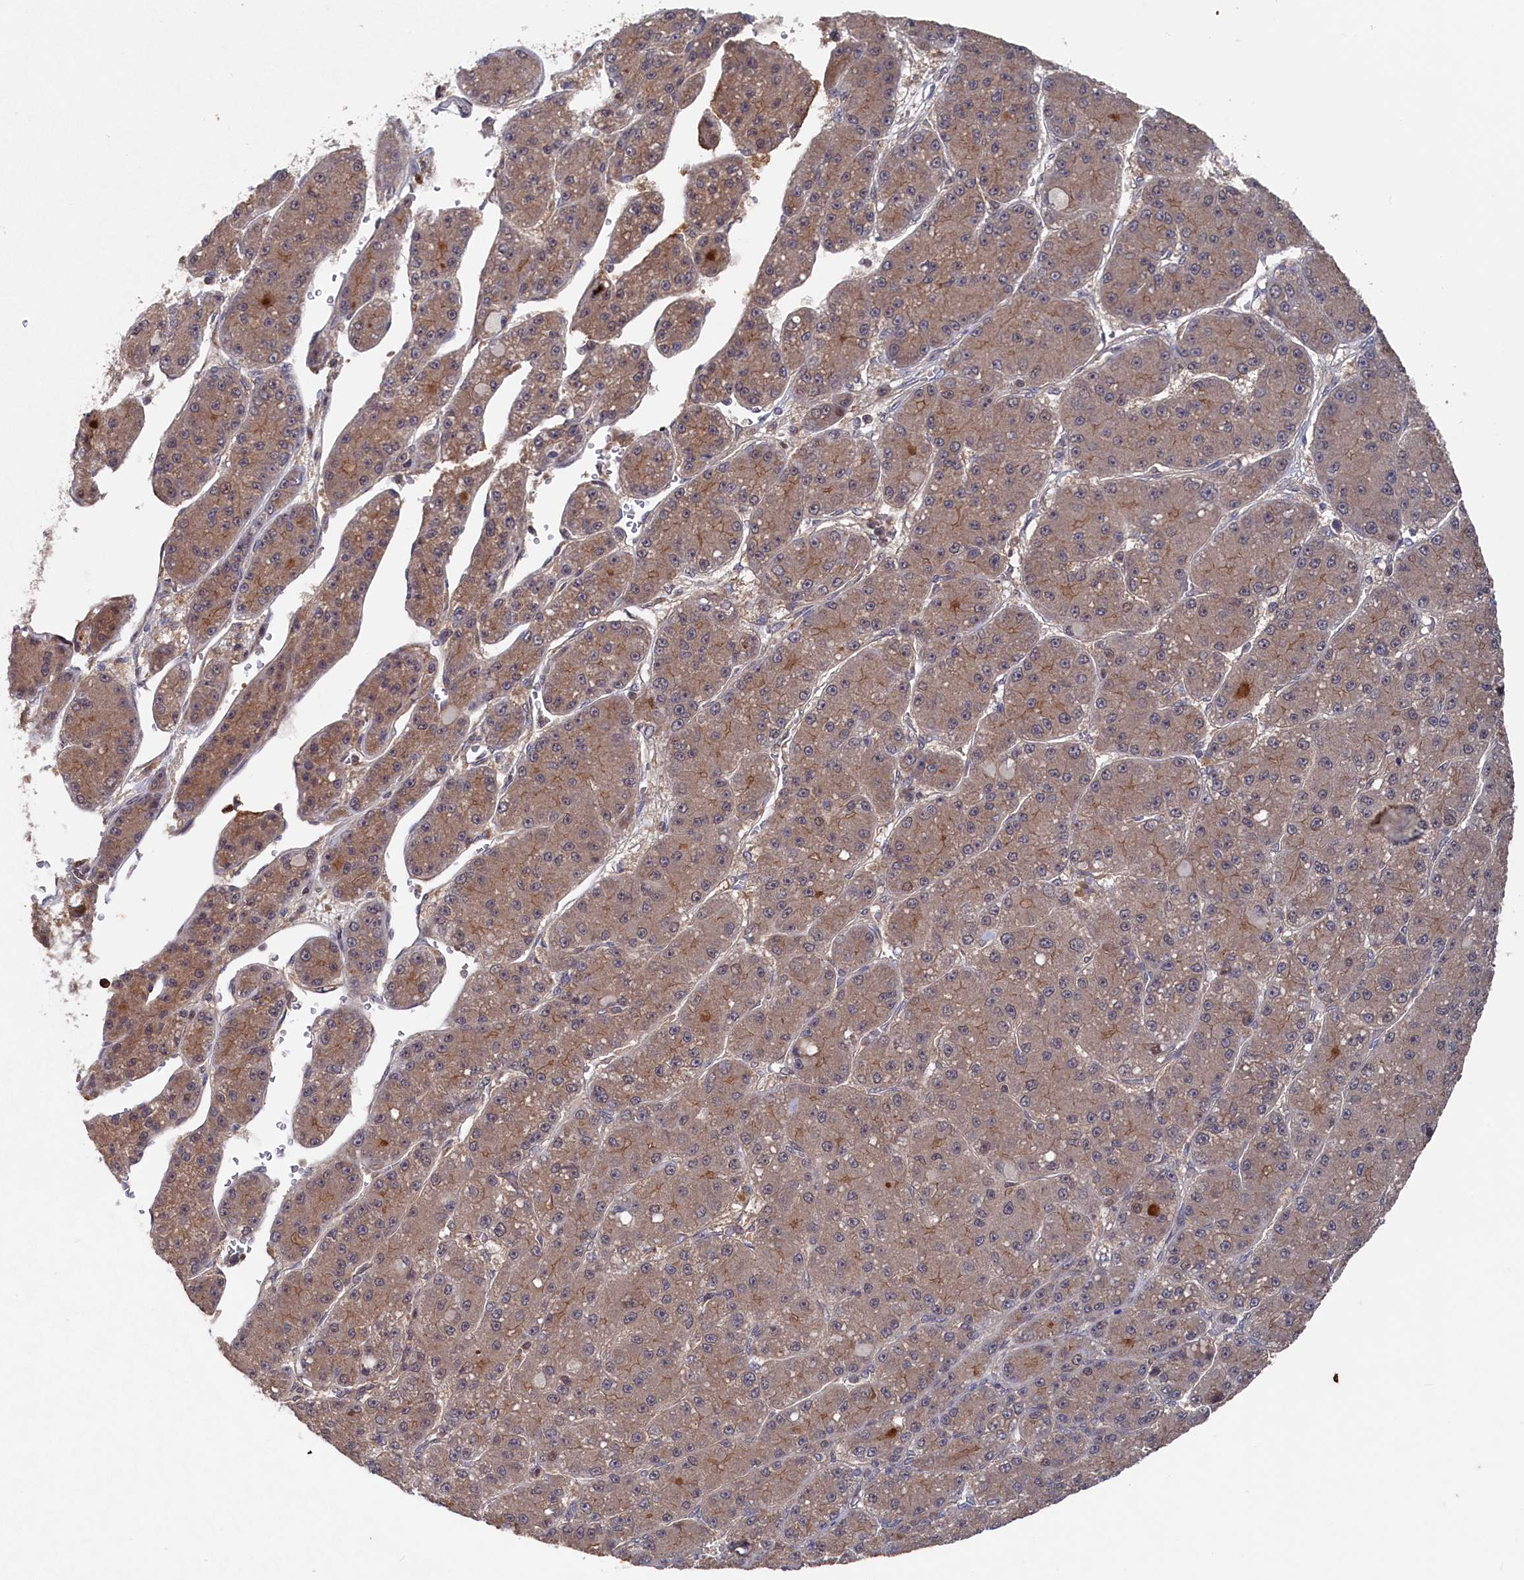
{"staining": {"intensity": "moderate", "quantity": ">75%", "location": "cytoplasmic/membranous"}, "tissue": "liver cancer", "cell_type": "Tumor cells", "image_type": "cancer", "snomed": [{"axis": "morphology", "description": "Carcinoma, Hepatocellular, NOS"}, {"axis": "topography", "description": "Liver"}], "caption": "Liver cancer was stained to show a protein in brown. There is medium levels of moderate cytoplasmic/membranous positivity in about >75% of tumor cells. The protein of interest is shown in brown color, while the nuclei are stained blue.", "gene": "TMC5", "patient": {"sex": "male", "age": 67}}